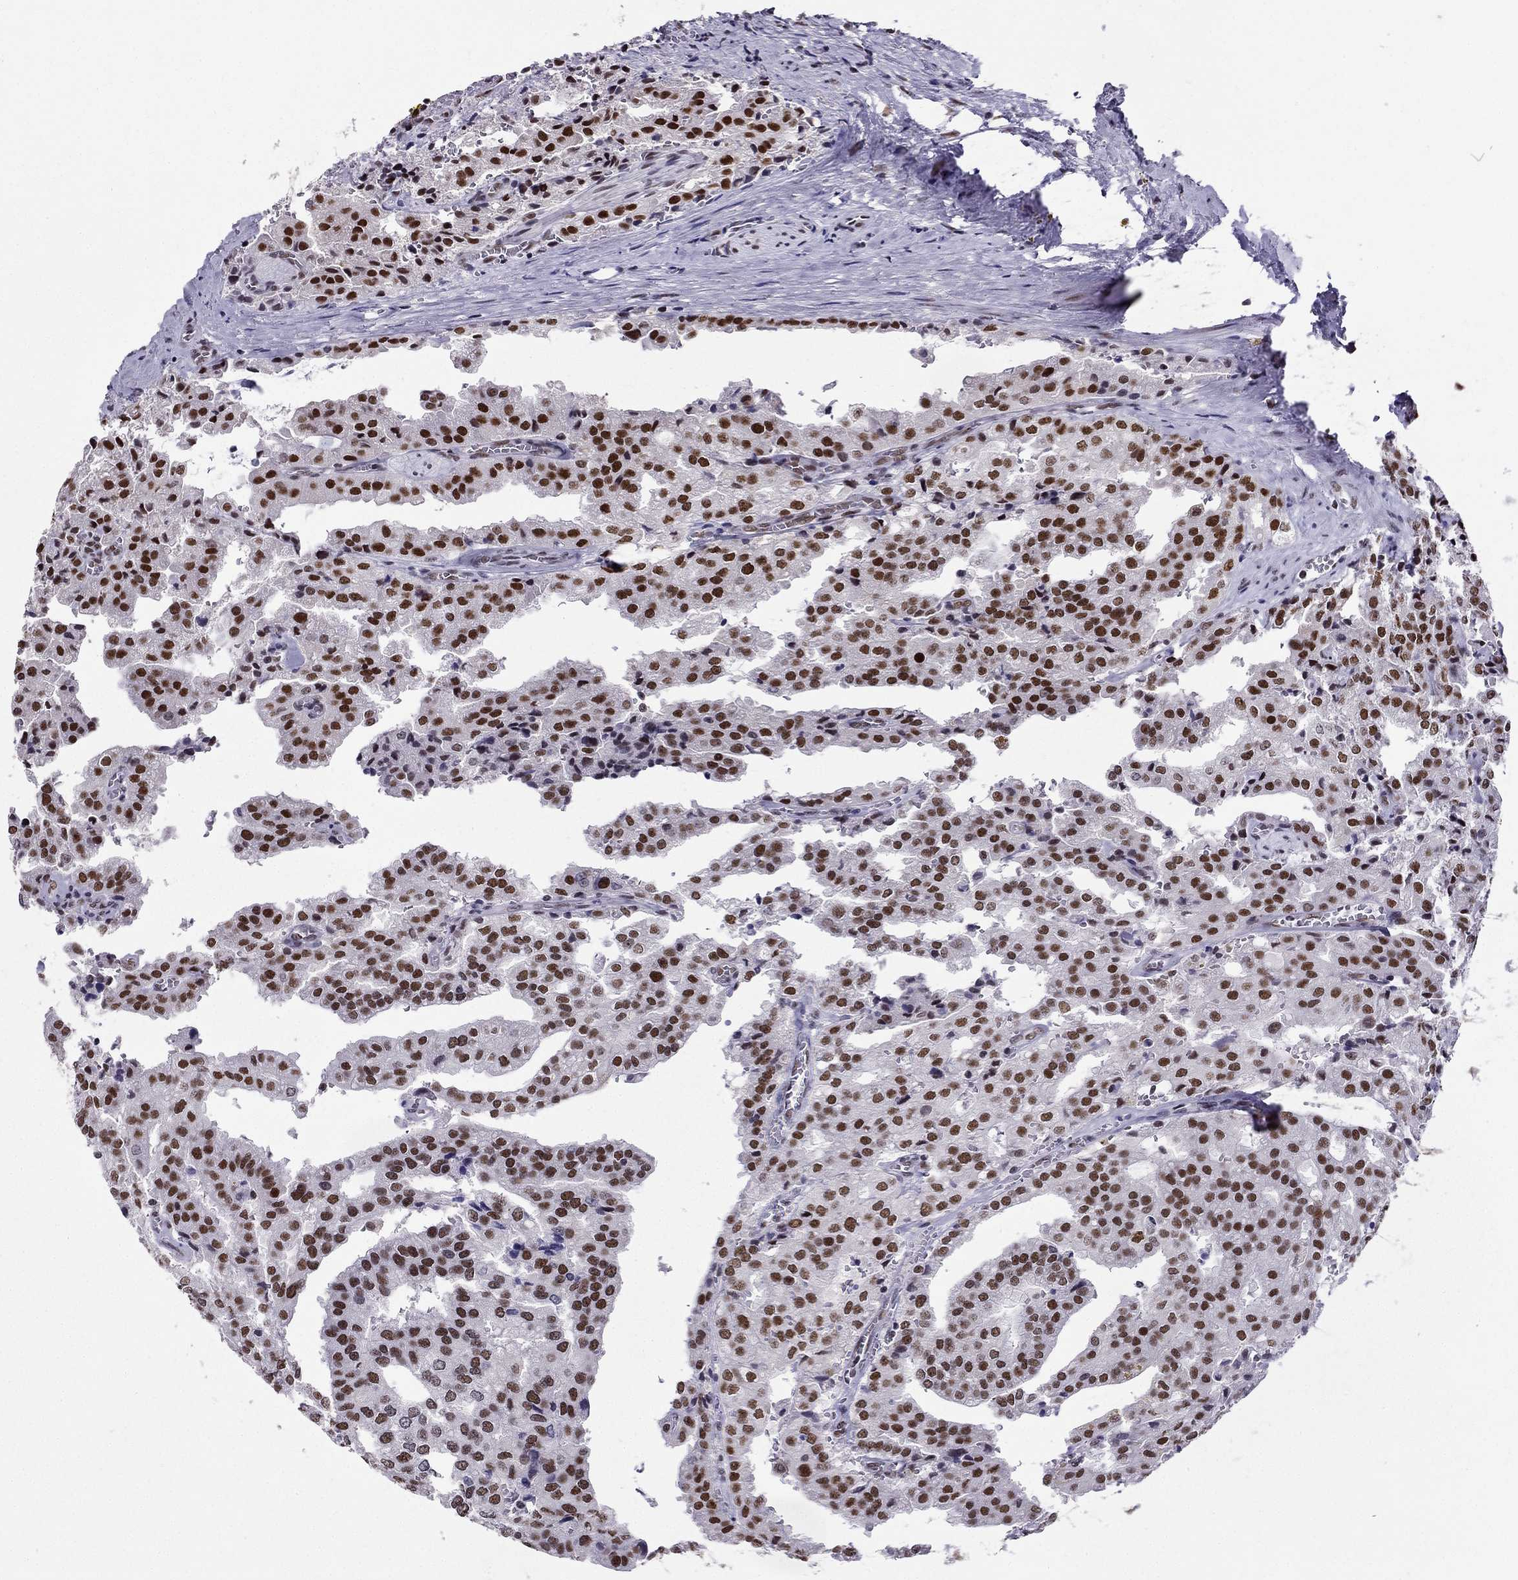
{"staining": {"intensity": "strong", "quantity": "25%-75%", "location": "nuclear"}, "tissue": "prostate cancer", "cell_type": "Tumor cells", "image_type": "cancer", "snomed": [{"axis": "morphology", "description": "Adenocarcinoma, High grade"}, {"axis": "topography", "description": "Prostate"}], "caption": "Approximately 25%-75% of tumor cells in prostate high-grade adenocarcinoma show strong nuclear protein positivity as visualized by brown immunohistochemical staining.", "gene": "ZNF420", "patient": {"sex": "male", "age": 68}}